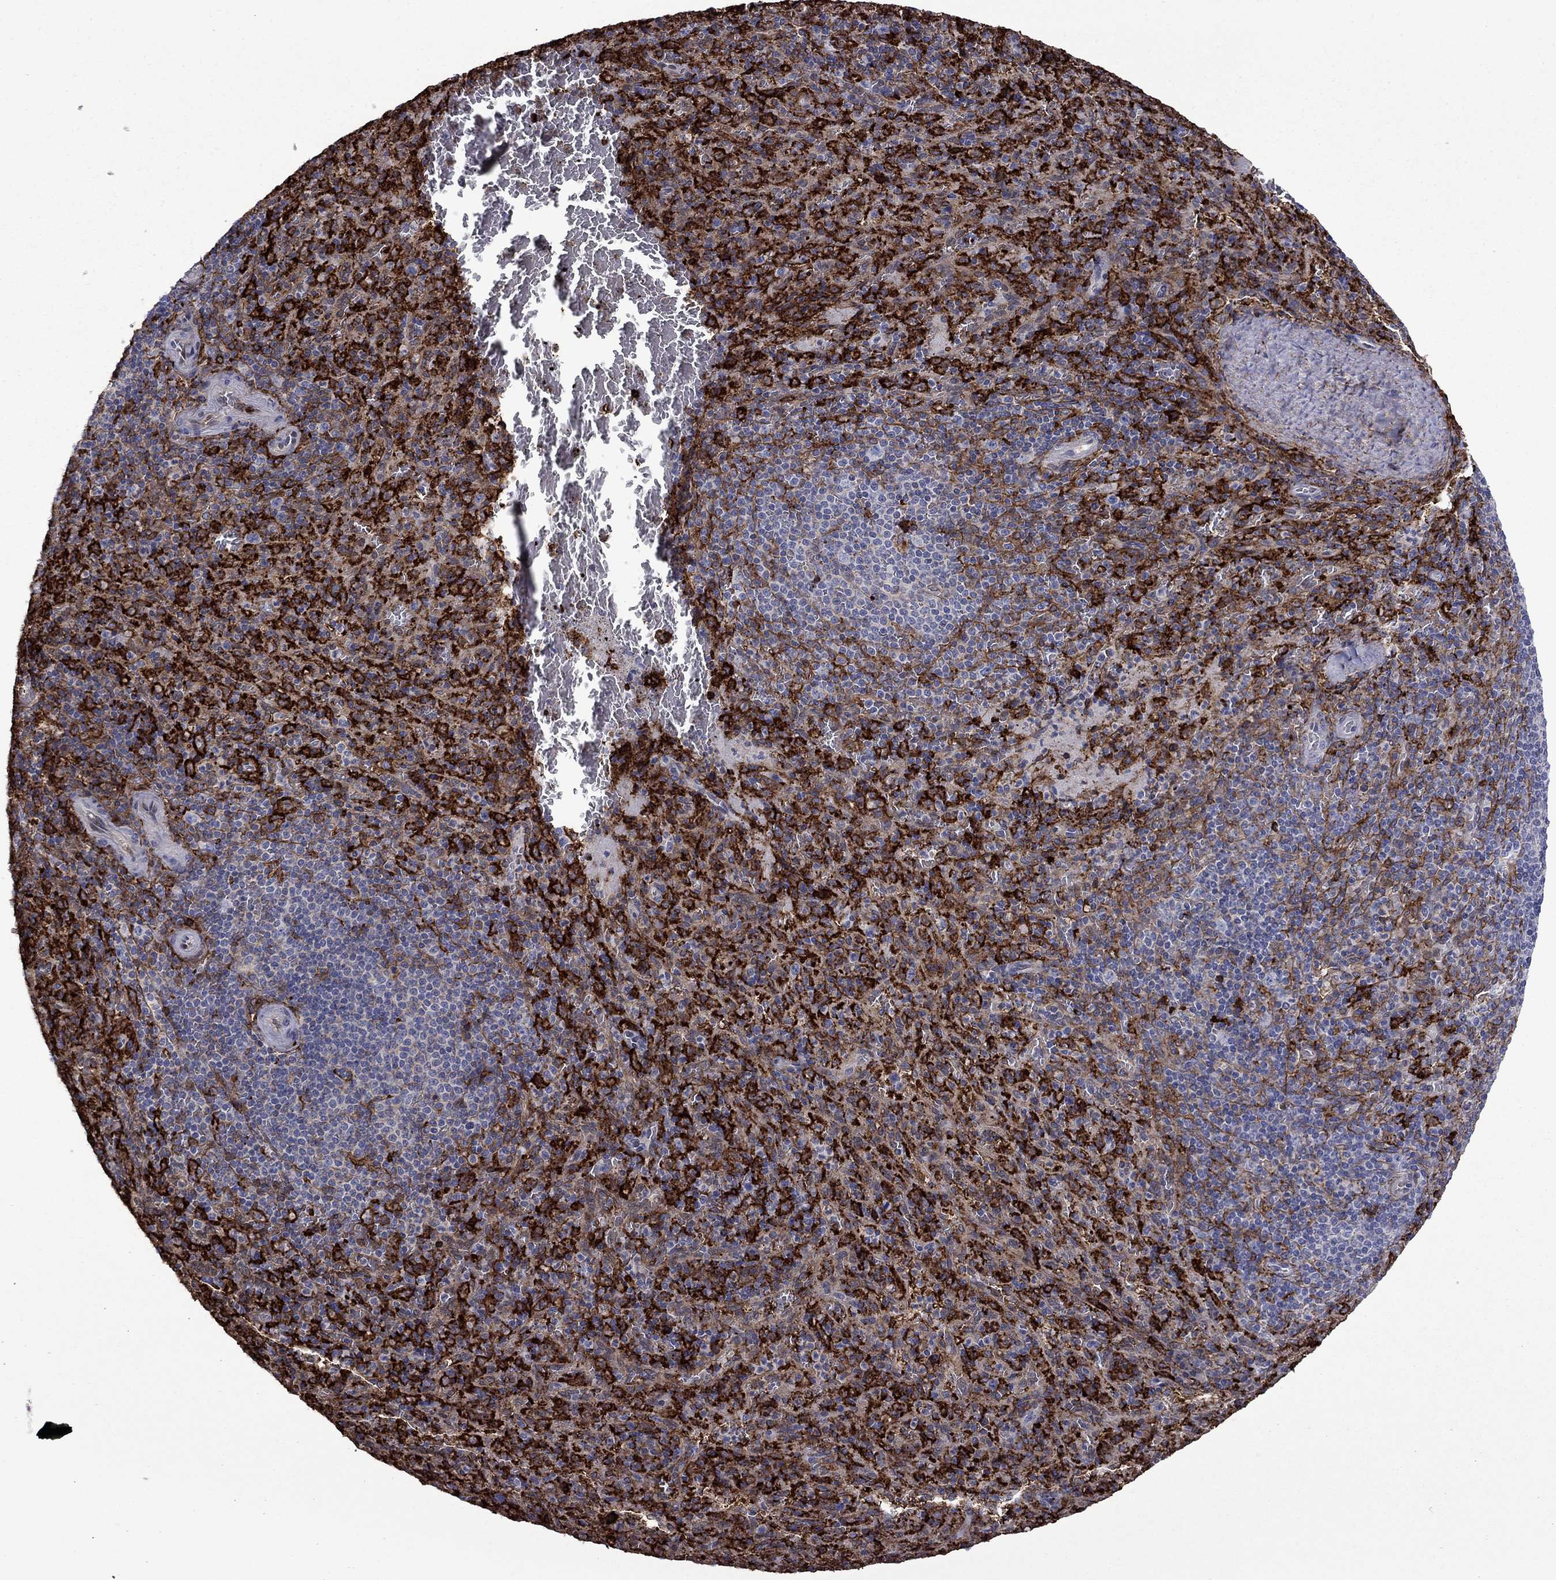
{"staining": {"intensity": "strong", "quantity": ">75%", "location": "cytoplasmic/membranous"}, "tissue": "spleen", "cell_type": "Cells in red pulp", "image_type": "normal", "snomed": [{"axis": "morphology", "description": "Normal tissue, NOS"}, {"axis": "topography", "description": "Spleen"}], "caption": "Cells in red pulp show high levels of strong cytoplasmic/membranous positivity in about >75% of cells in unremarkable human spleen.", "gene": "PLAU", "patient": {"sex": "male", "age": 57}}